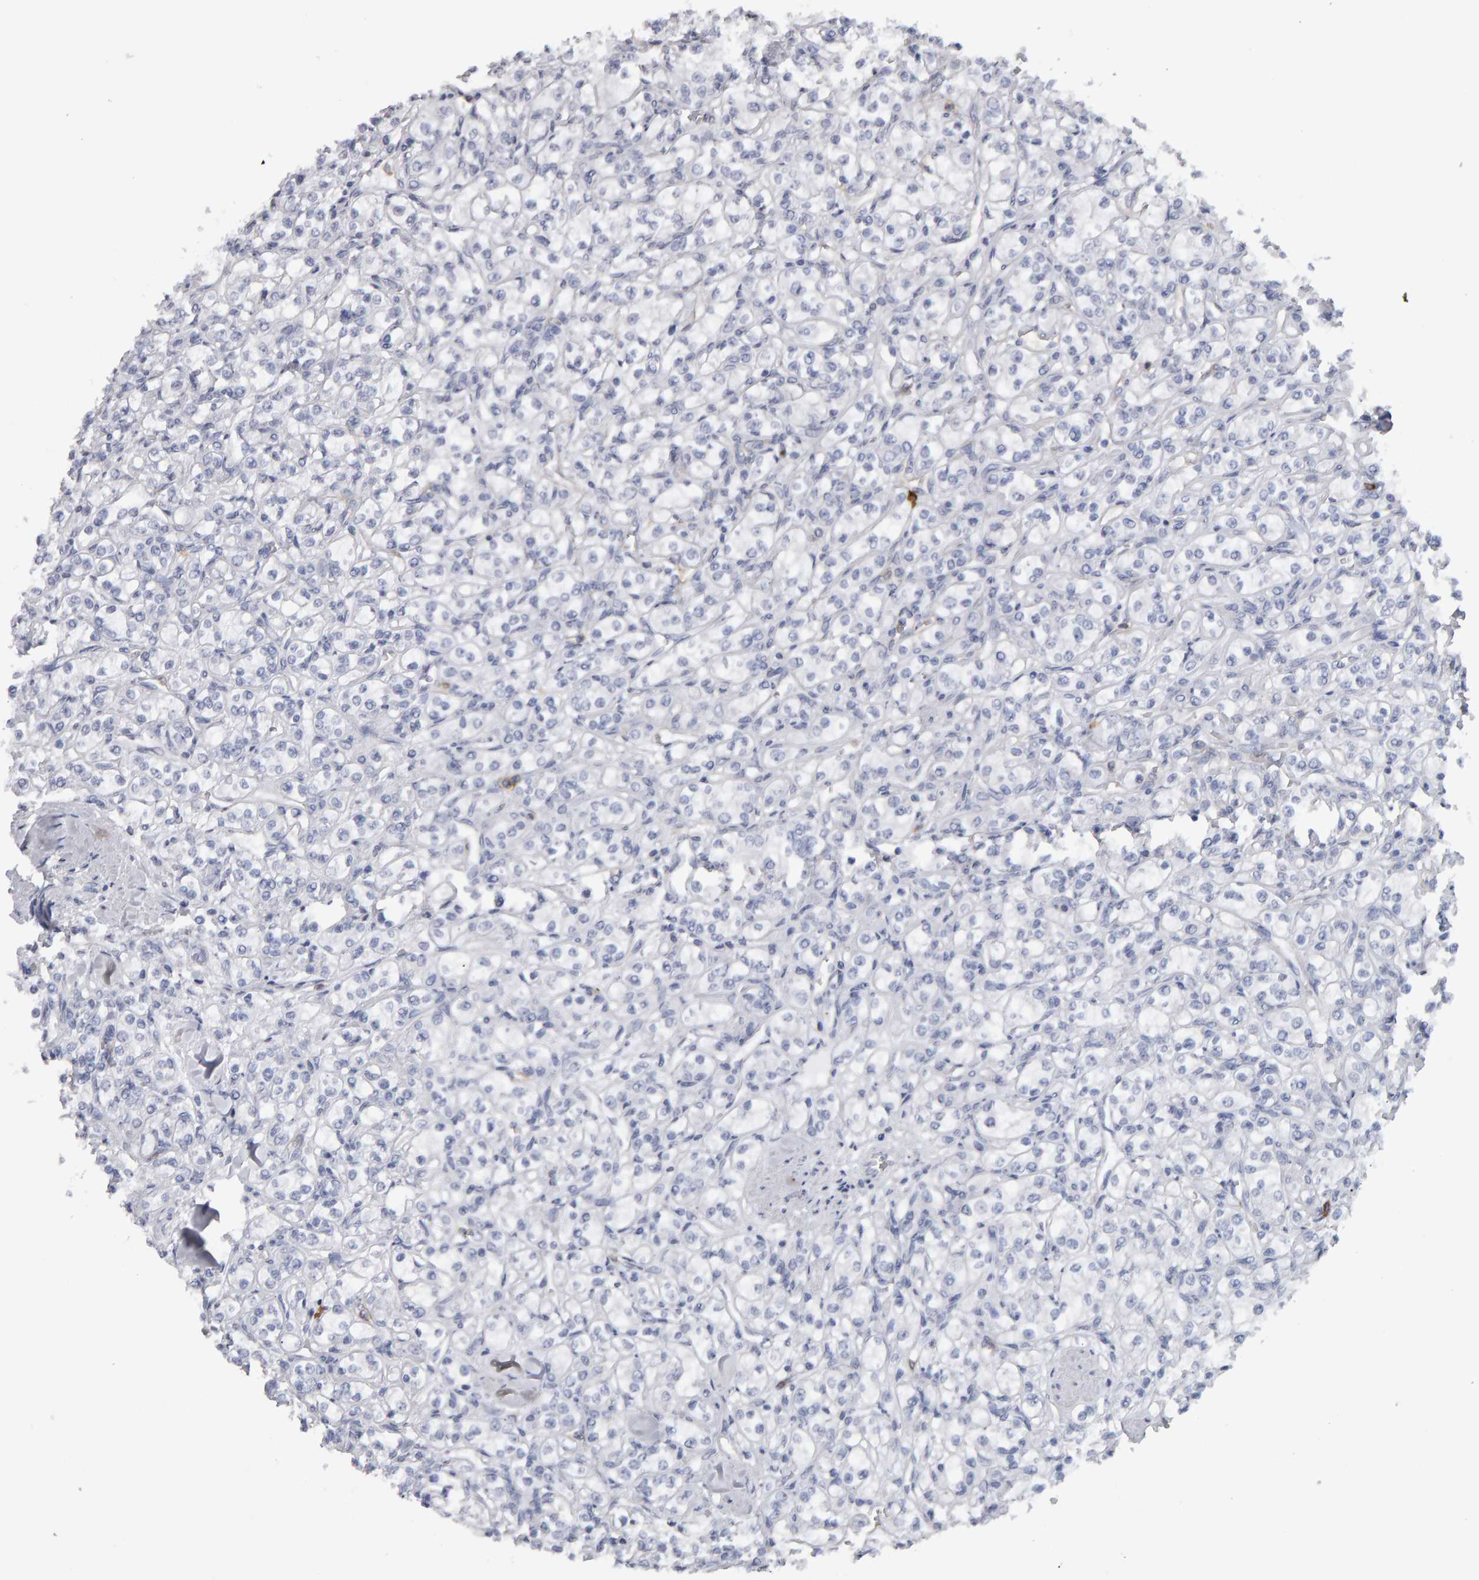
{"staining": {"intensity": "negative", "quantity": "none", "location": "none"}, "tissue": "renal cancer", "cell_type": "Tumor cells", "image_type": "cancer", "snomed": [{"axis": "morphology", "description": "Adenocarcinoma, NOS"}, {"axis": "topography", "description": "Kidney"}], "caption": "Tumor cells show no significant protein staining in renal cancer.", "gene": "CD38", "patient": {"sex": "male", "age": 77}}